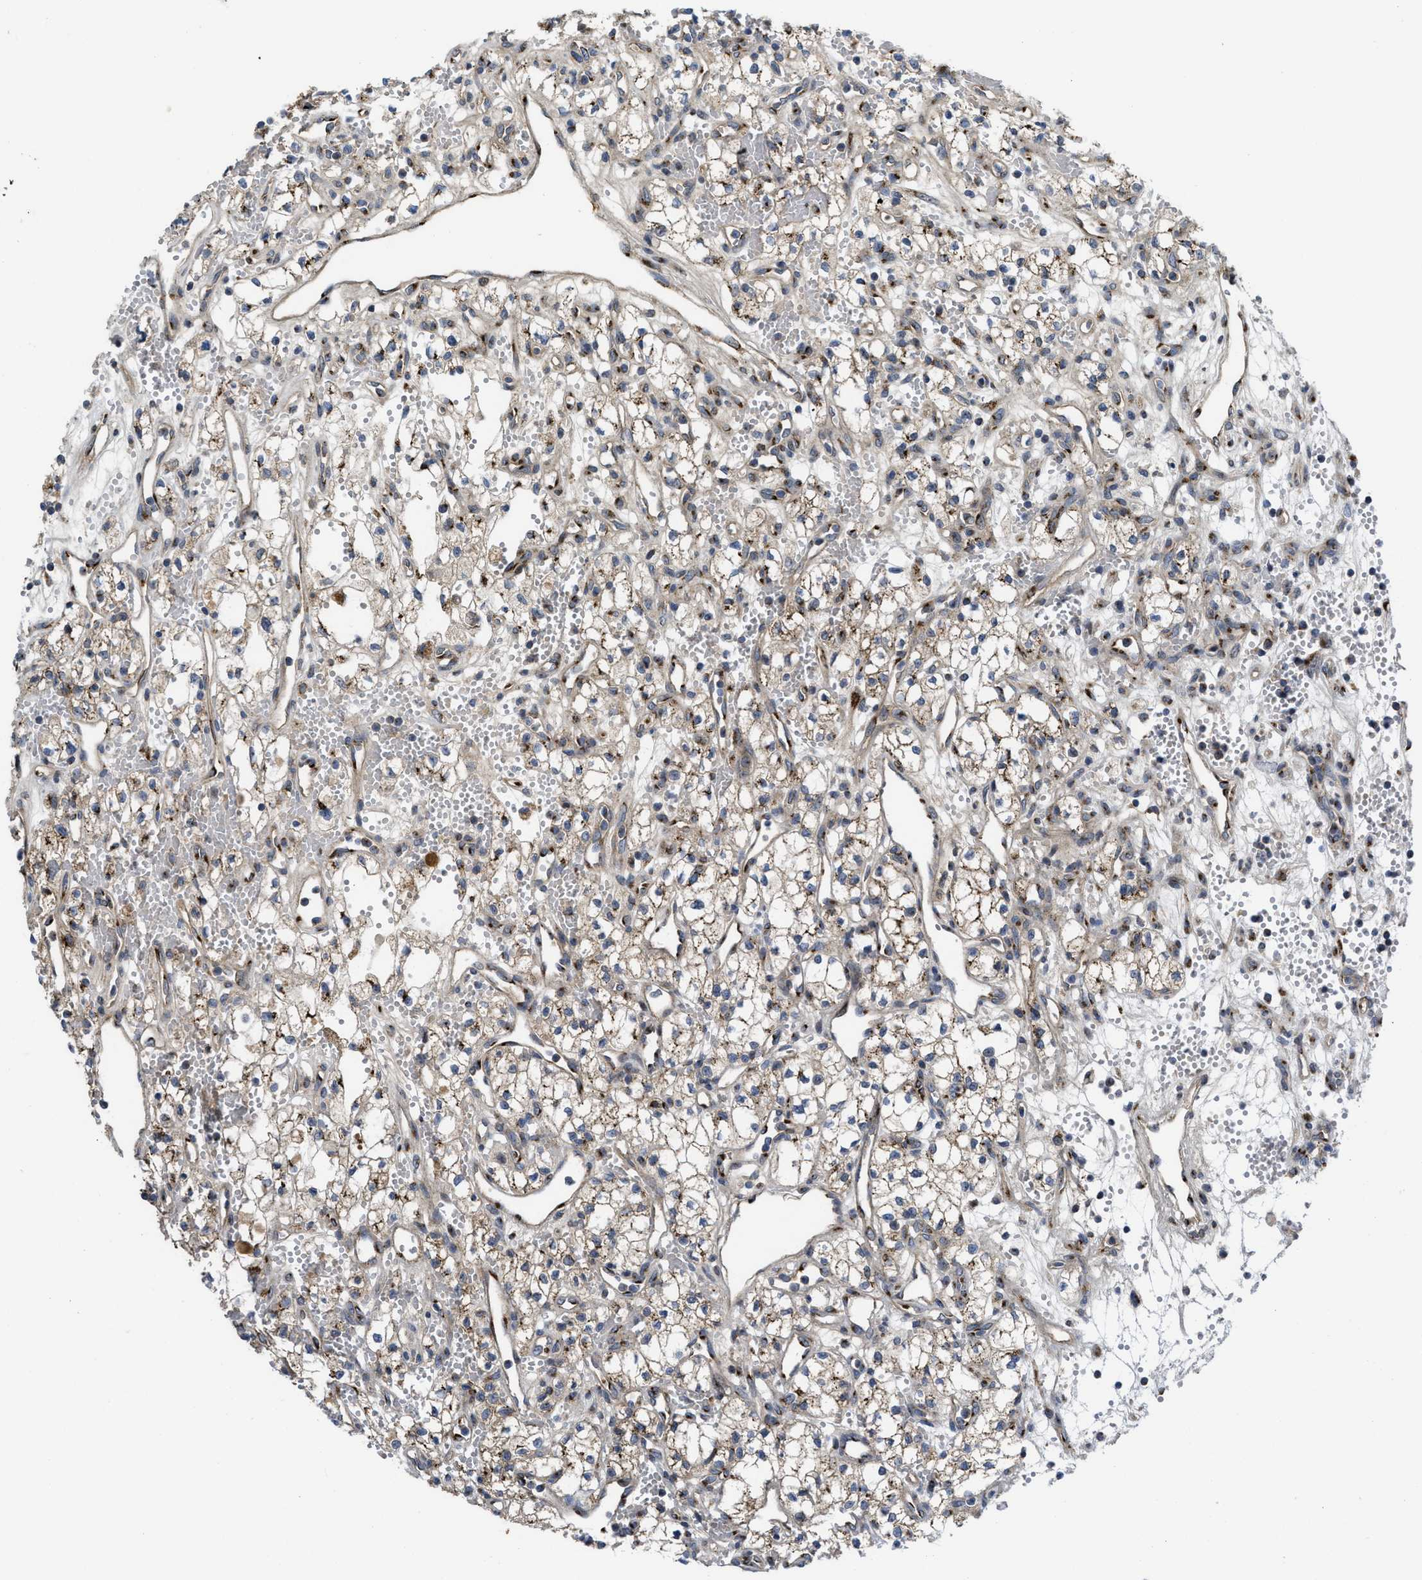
{"staining": {"intensity": "moderate", "quantity": "25%-75%", "location": "cytoplasmic/membranous"}, "tissue": "renal cancer", "cell_type": "Tumor cells", "image_type": "cancer", "snomed": [{"axis": "morphology", "description": "Adenocarcinoma, NOS"}, {"axis": "topography", "description": "Kidney"}], "caption": "DAB immunohistochemical staining of adenocarcinoma (renal) demonstrates moderate cytoplasmic/membranous protein expression in approximately 25%-75% of tumor cells. The staining was performed using DAB (3,3'-diaminobenzidine) to visualize the protein expression in brown, while the nuclei were stained in blue with hematoxylin (Magnification: 20x).", "gene": "ZNF70", "patient": {"sex": "male", "age": 59}}